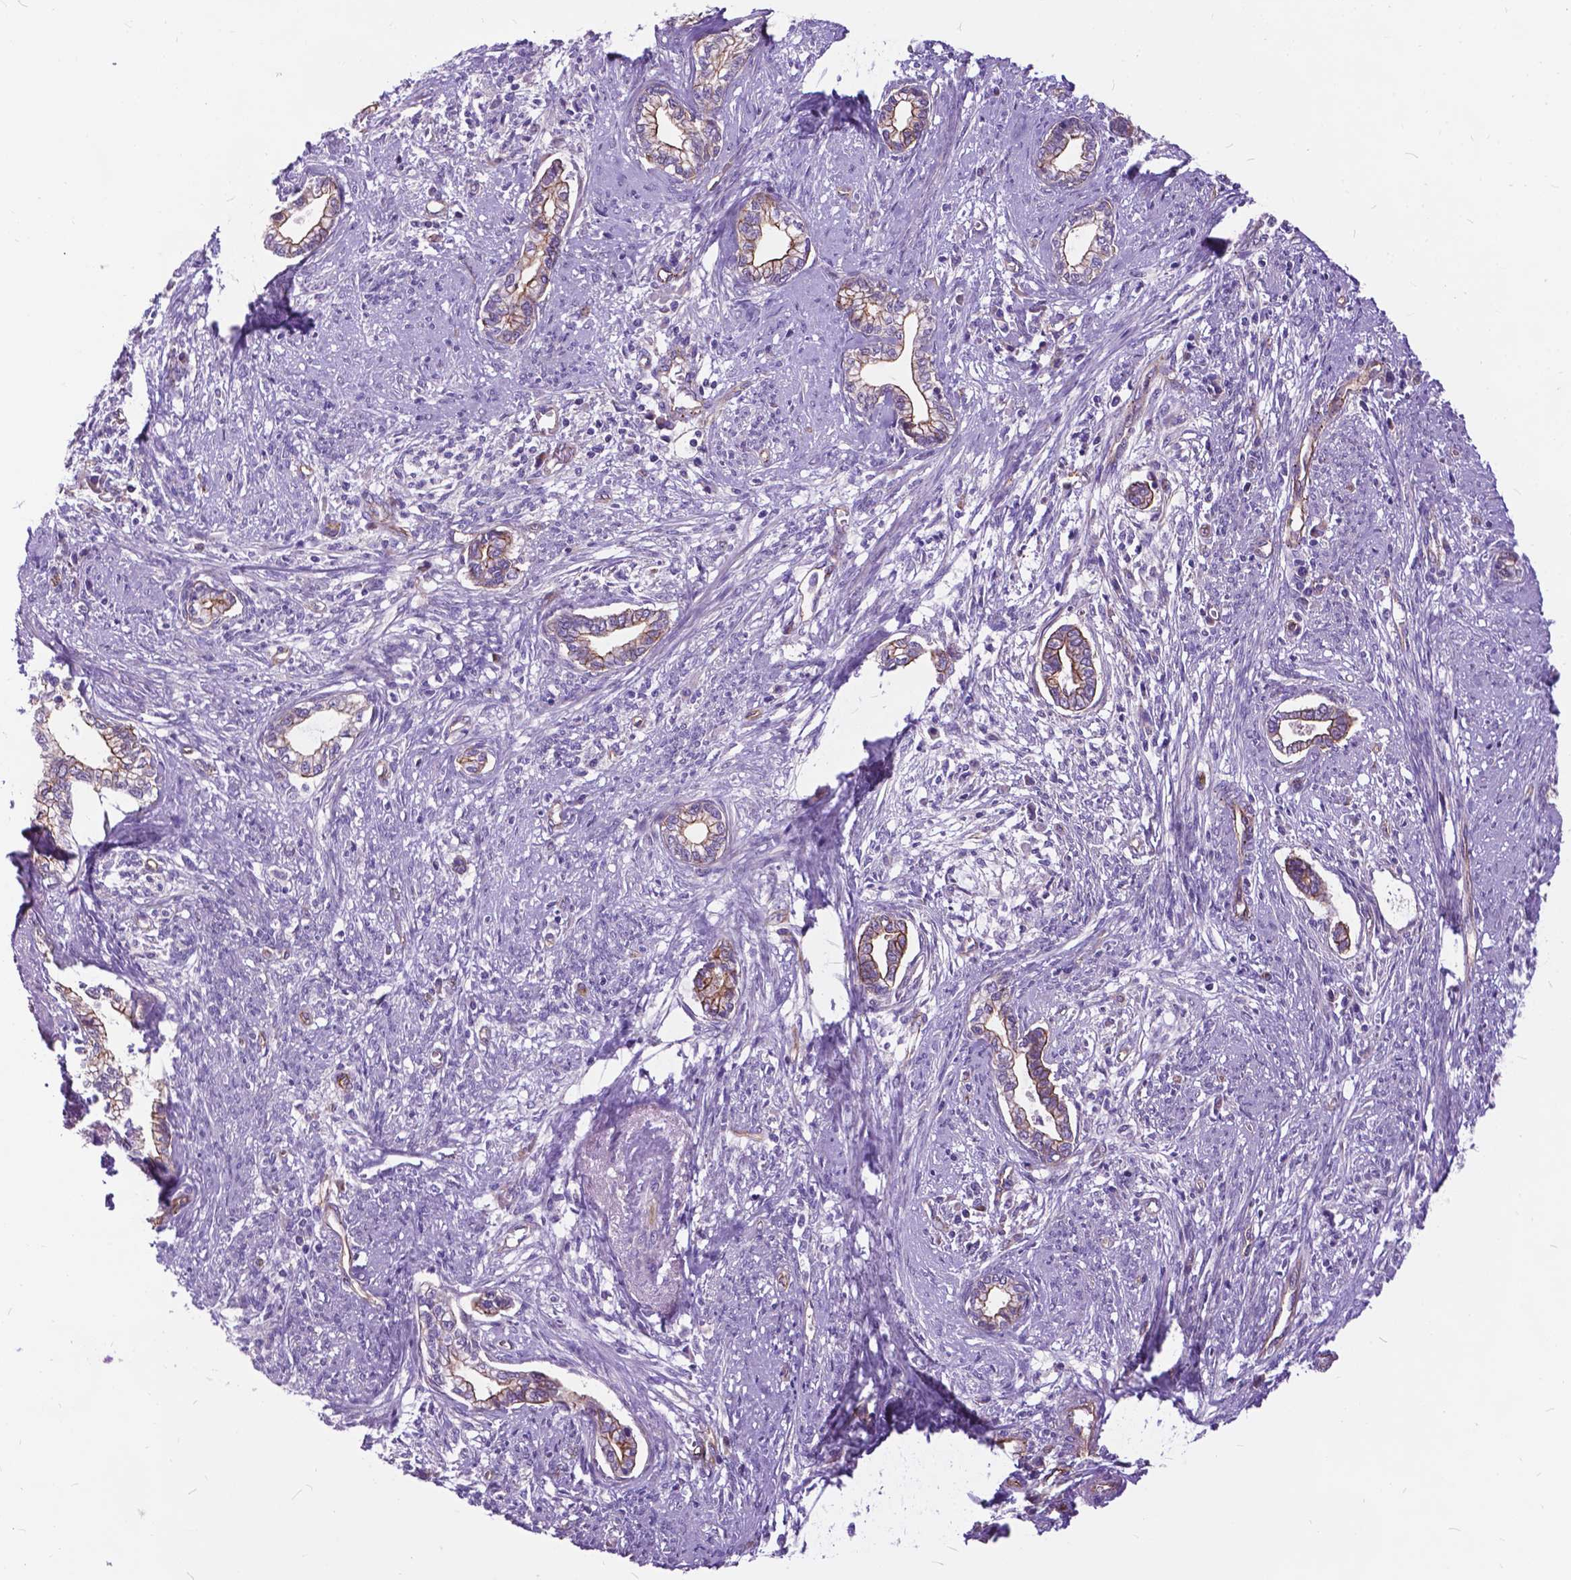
{"staining": {"intensity": "moderate", "quantity": "25%-75%", "location": "cytoplasmic/membranous"}, "tissue": "cervical cancer", "cell_type": "Tumor cells", "image_type": "cancer", "snomed": [{"axis": "morphology", "description": "Adenocarcinoma, NOS"}, {"axis": "topography", "description": "Cervix"}], "caption": "Immunohistochemistry image of cervical cancer (adenocarcinoma) stained for a protein (brown), which demonstrates medium levels of moderate cytoplasmic/membranous expression in about 25%-75% of tumor cells.", "gene": "FLT4", "patient": {"sex": "female", "age": 62}}